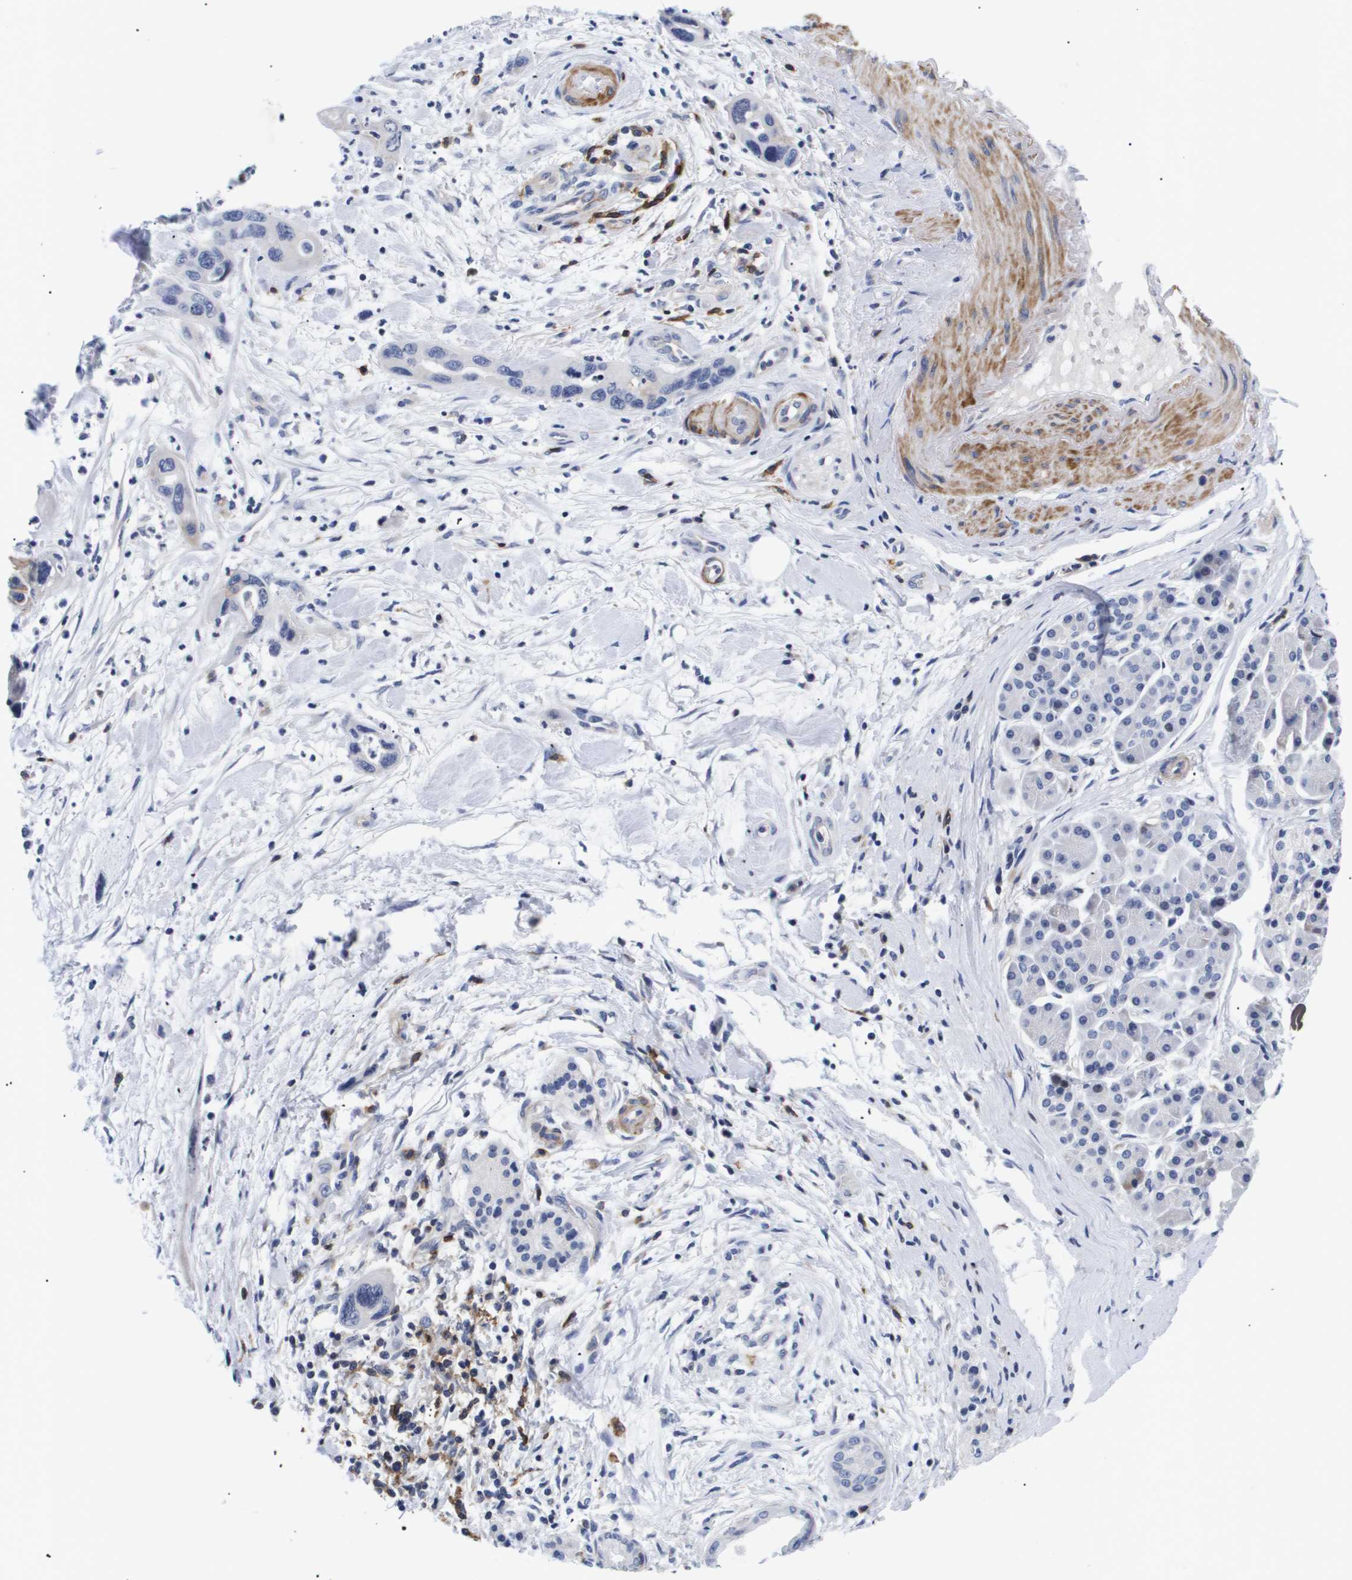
{"staining": {"intensity": "negative", "quantity": "none", "location": "none"}, "tissue": "pancreatic cancer", "cell_type": "Tumor cells", "image_type": "cancer", "snomed": [{"axis": "morphology", "description": "Adenocarcinoma, NOS"}, {"axis": "topography", "description": "Pancreas"}], "caption": "IHC photomicrograph of neoplastic tissue: human pancreatic cancer (adenocarcinoma) stained with DAB (3,3'-diaminobenzidine) reveals no significant protein expression in tumor cells.", "gene": "SHD", "patient": {"sex": "female", "age": 70}}